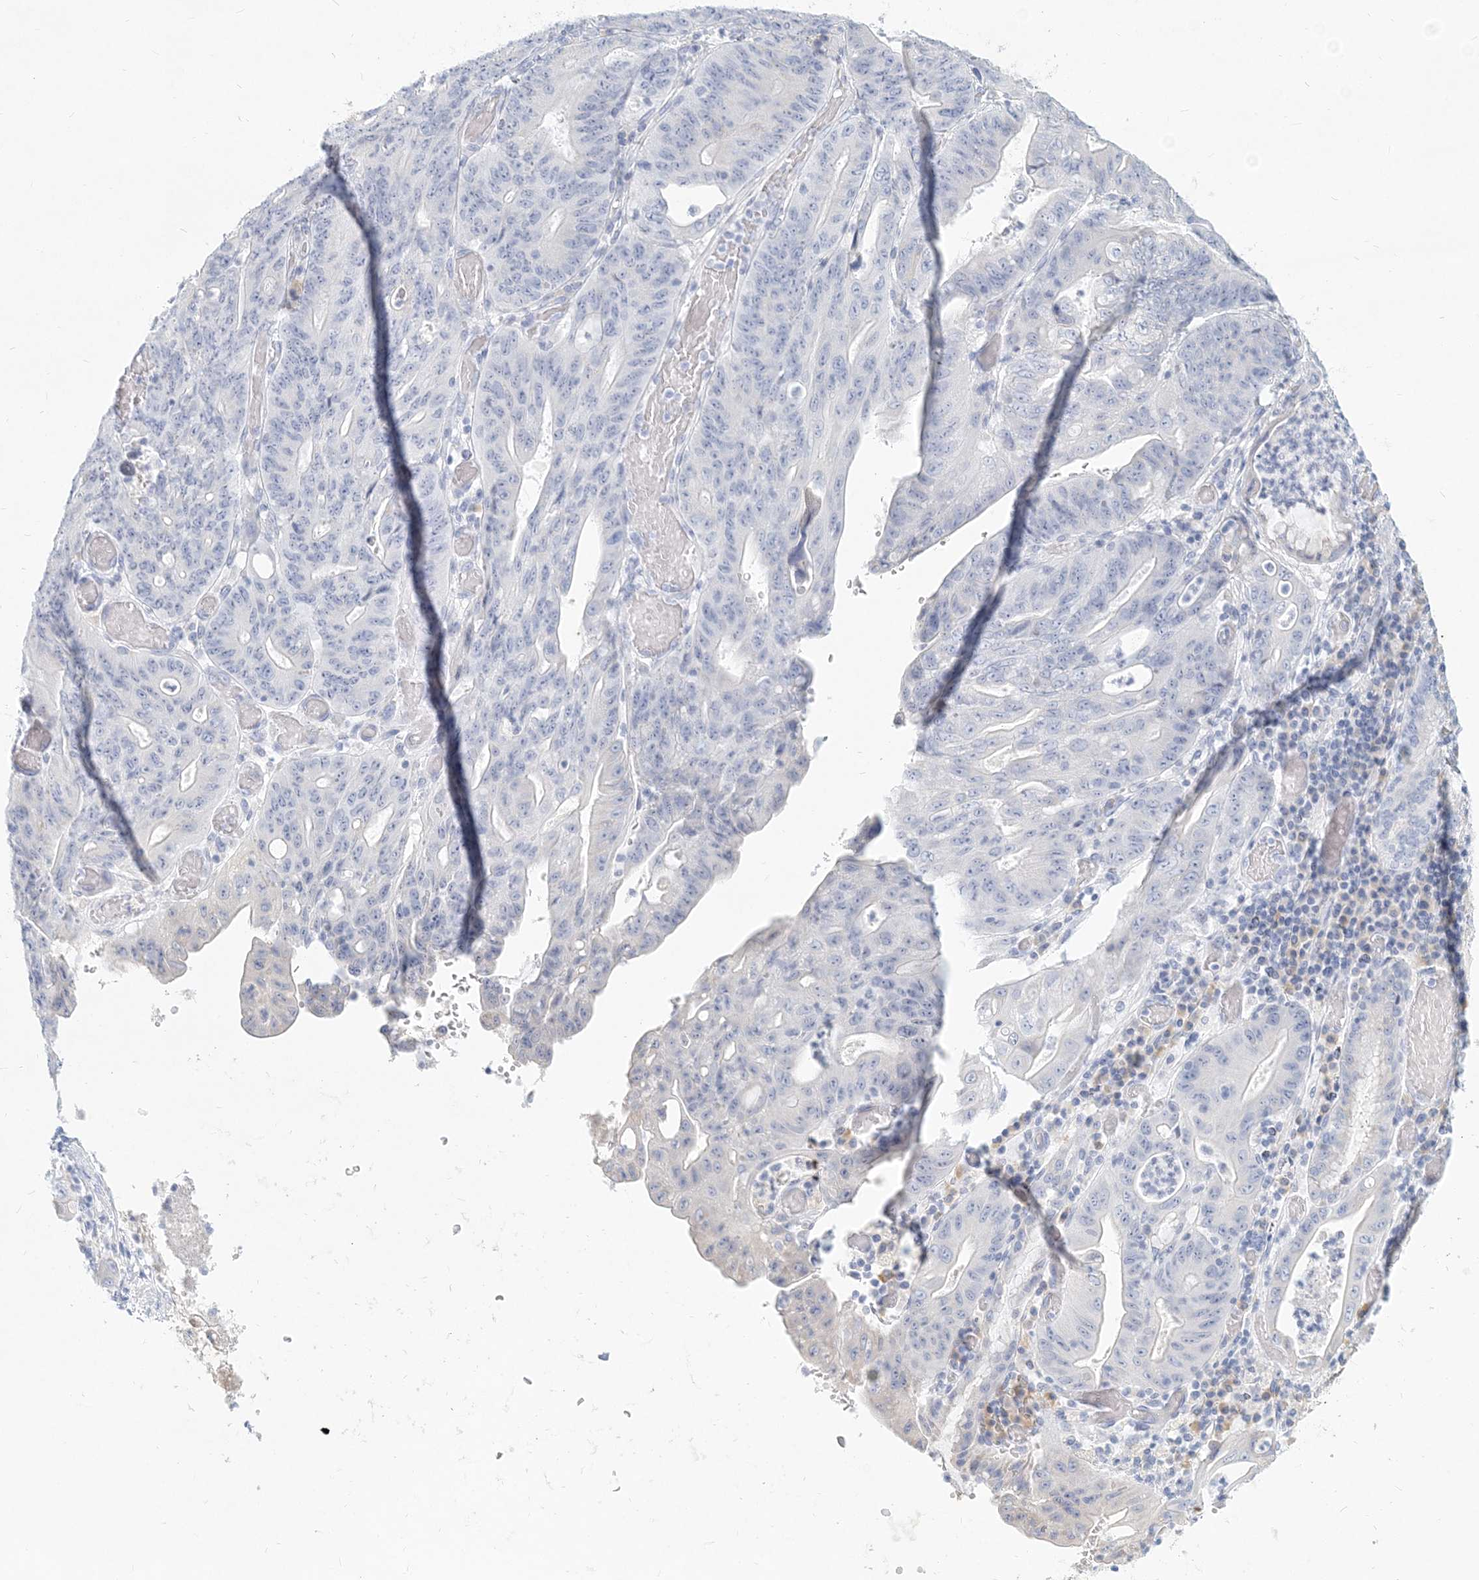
{"staining": {"intensity": "negative", "quantity": "none", "location": "none"}, "tissue": "stomach cancer", "cell_type": "Tumor cells", "image_type": "cancer", "snomed": [{"axis": "morphology", "description": "Adenocarcinoma, NOS"}, {"axis": "topography", "description": "Stomach"}], "caption": "Immunohistochemistry of stomach adenocarcinoma reveals no positivity in tumor cells.", "gene": "CSN1S1", "patient": {"sex": "female", "age": 73}}